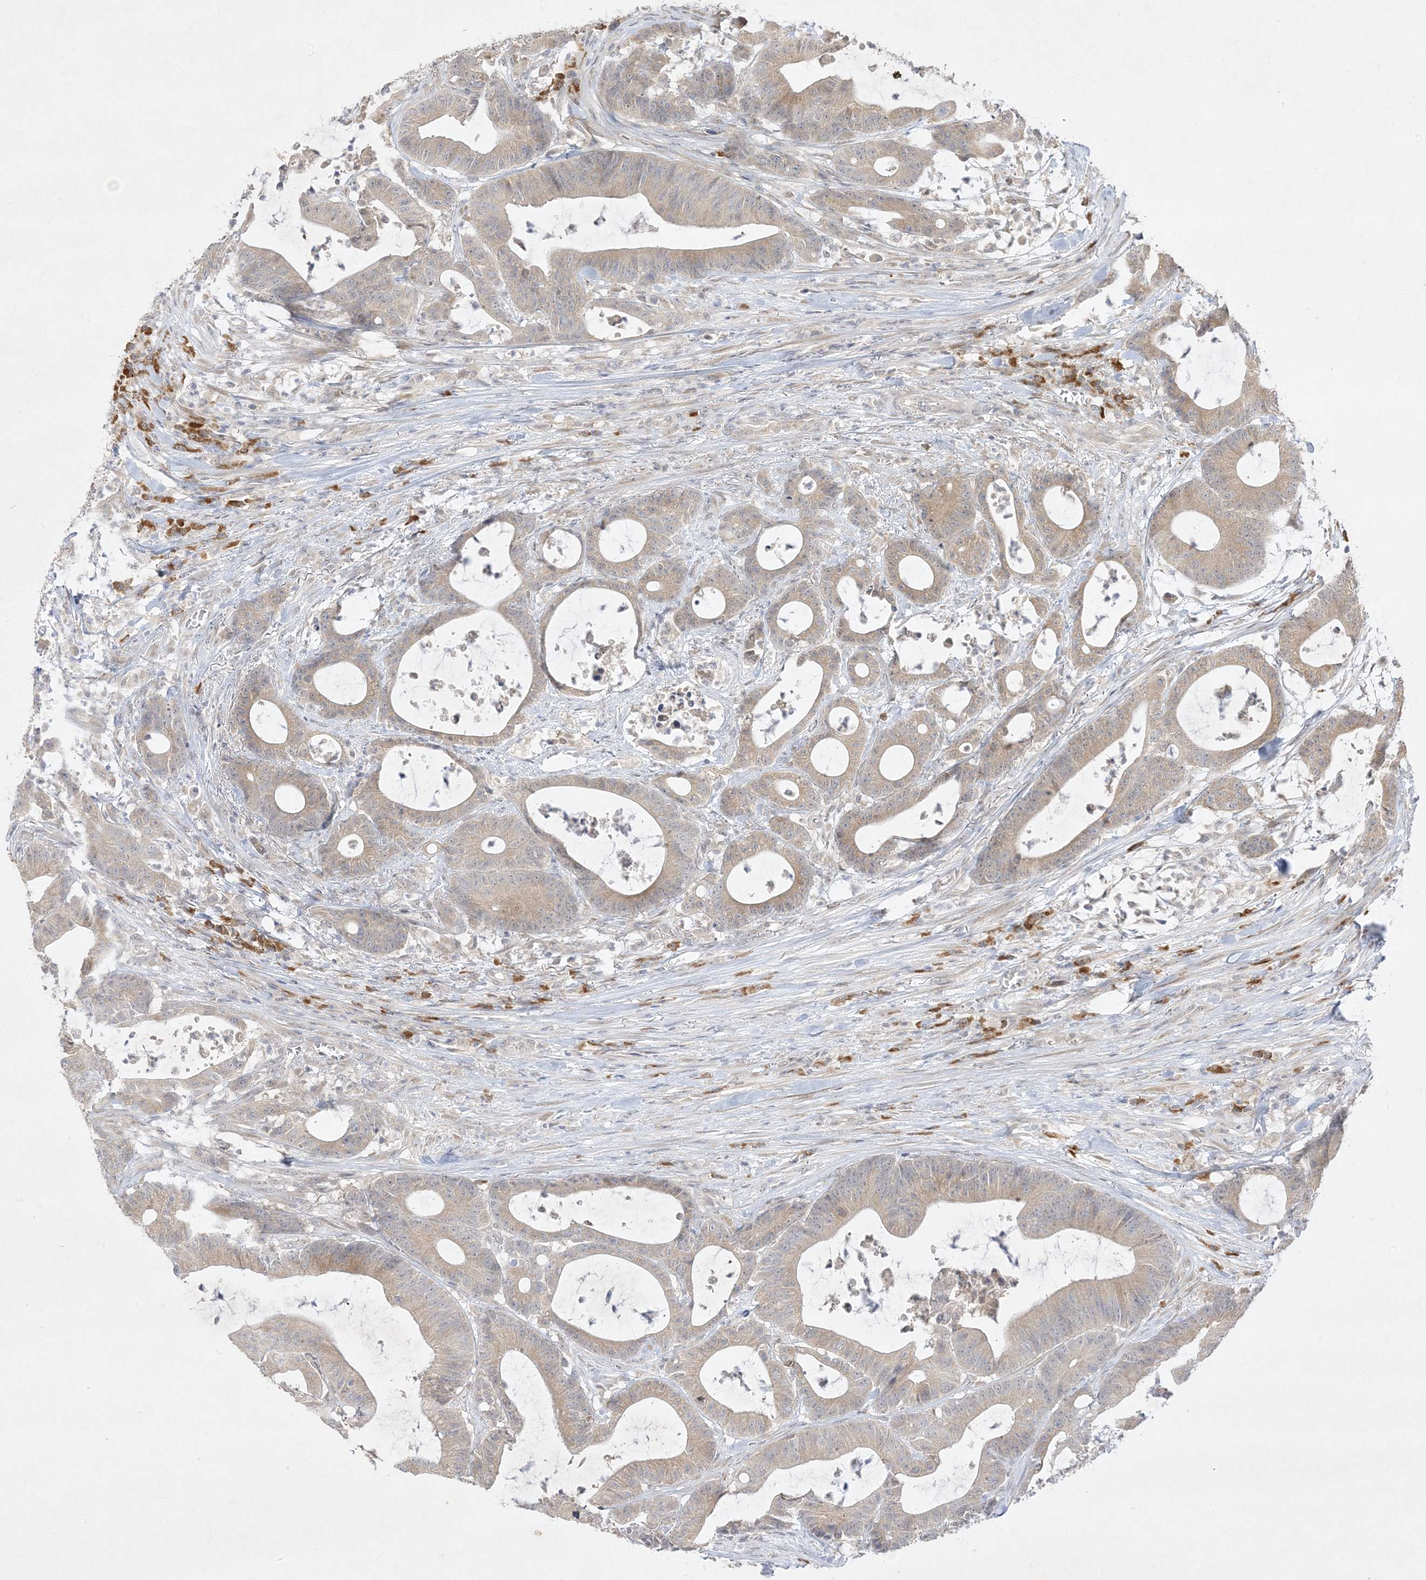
{"staining": {"intensity": "weak", "quantity": ">75%", "location": "cytoplasmic/membranous"}, "tissue": "colorectal cancer", "cell_type": "Tumor cells", "image_type": "cancer", "snomed": [{"axis": "morphology", "description": "Adenocarcinoma, NOS"}, {"axis": "topography", "description": "Colon"}], "caption": "The histopathology image exhibits immunohistochemical staining of adenocarcinoma (colorectal). There is weak cytoplasmic/membranous staining is seen in approximately >75% of tumor cells.", "gene": "C2CD2", "patient": {"sex": "female", "age": 84}}